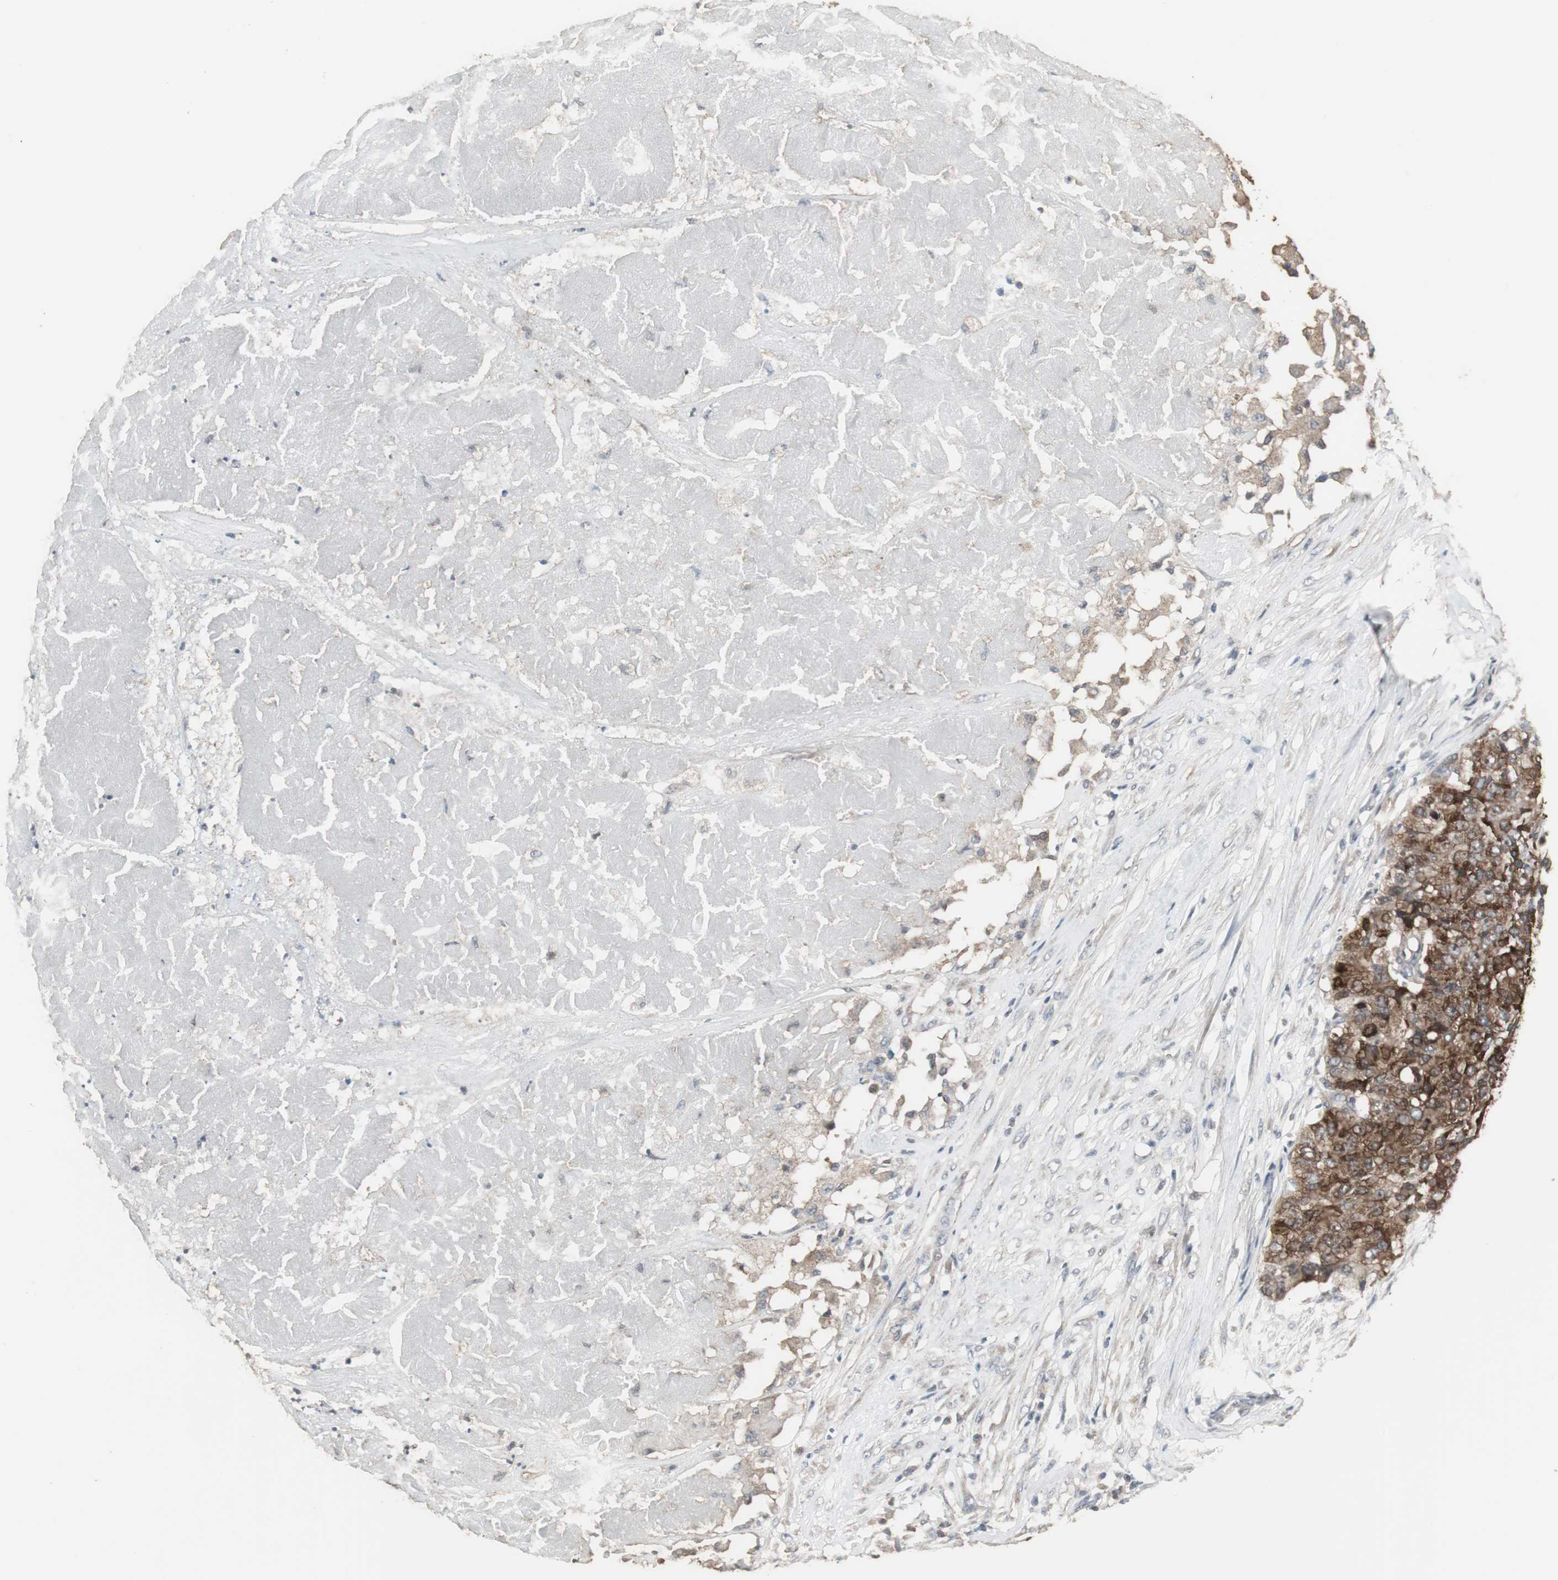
{"staining": {"intensity": "strong", "quantity": ">75%", "location": "cytoplasmic/membranous"}, "tissue": "pancreatic cancer", "cell_type": "Tumor cells", "image_type": "cancer", "snomed": [{"axis": "morphology", "description": "Adenocarcinoma, NOS"}, {"axis": "topography", "description": "Pancreas"}], "caption": "Pancreatic cancer (adenocarcinoma) stained for a protein shows strong cytoplasmic/membranous positivity in tumor cells. (IHC, brightfield microscopy, high magnification).", "gene": "HPRT1", "patient": {"sex": "male", "age": 50}}